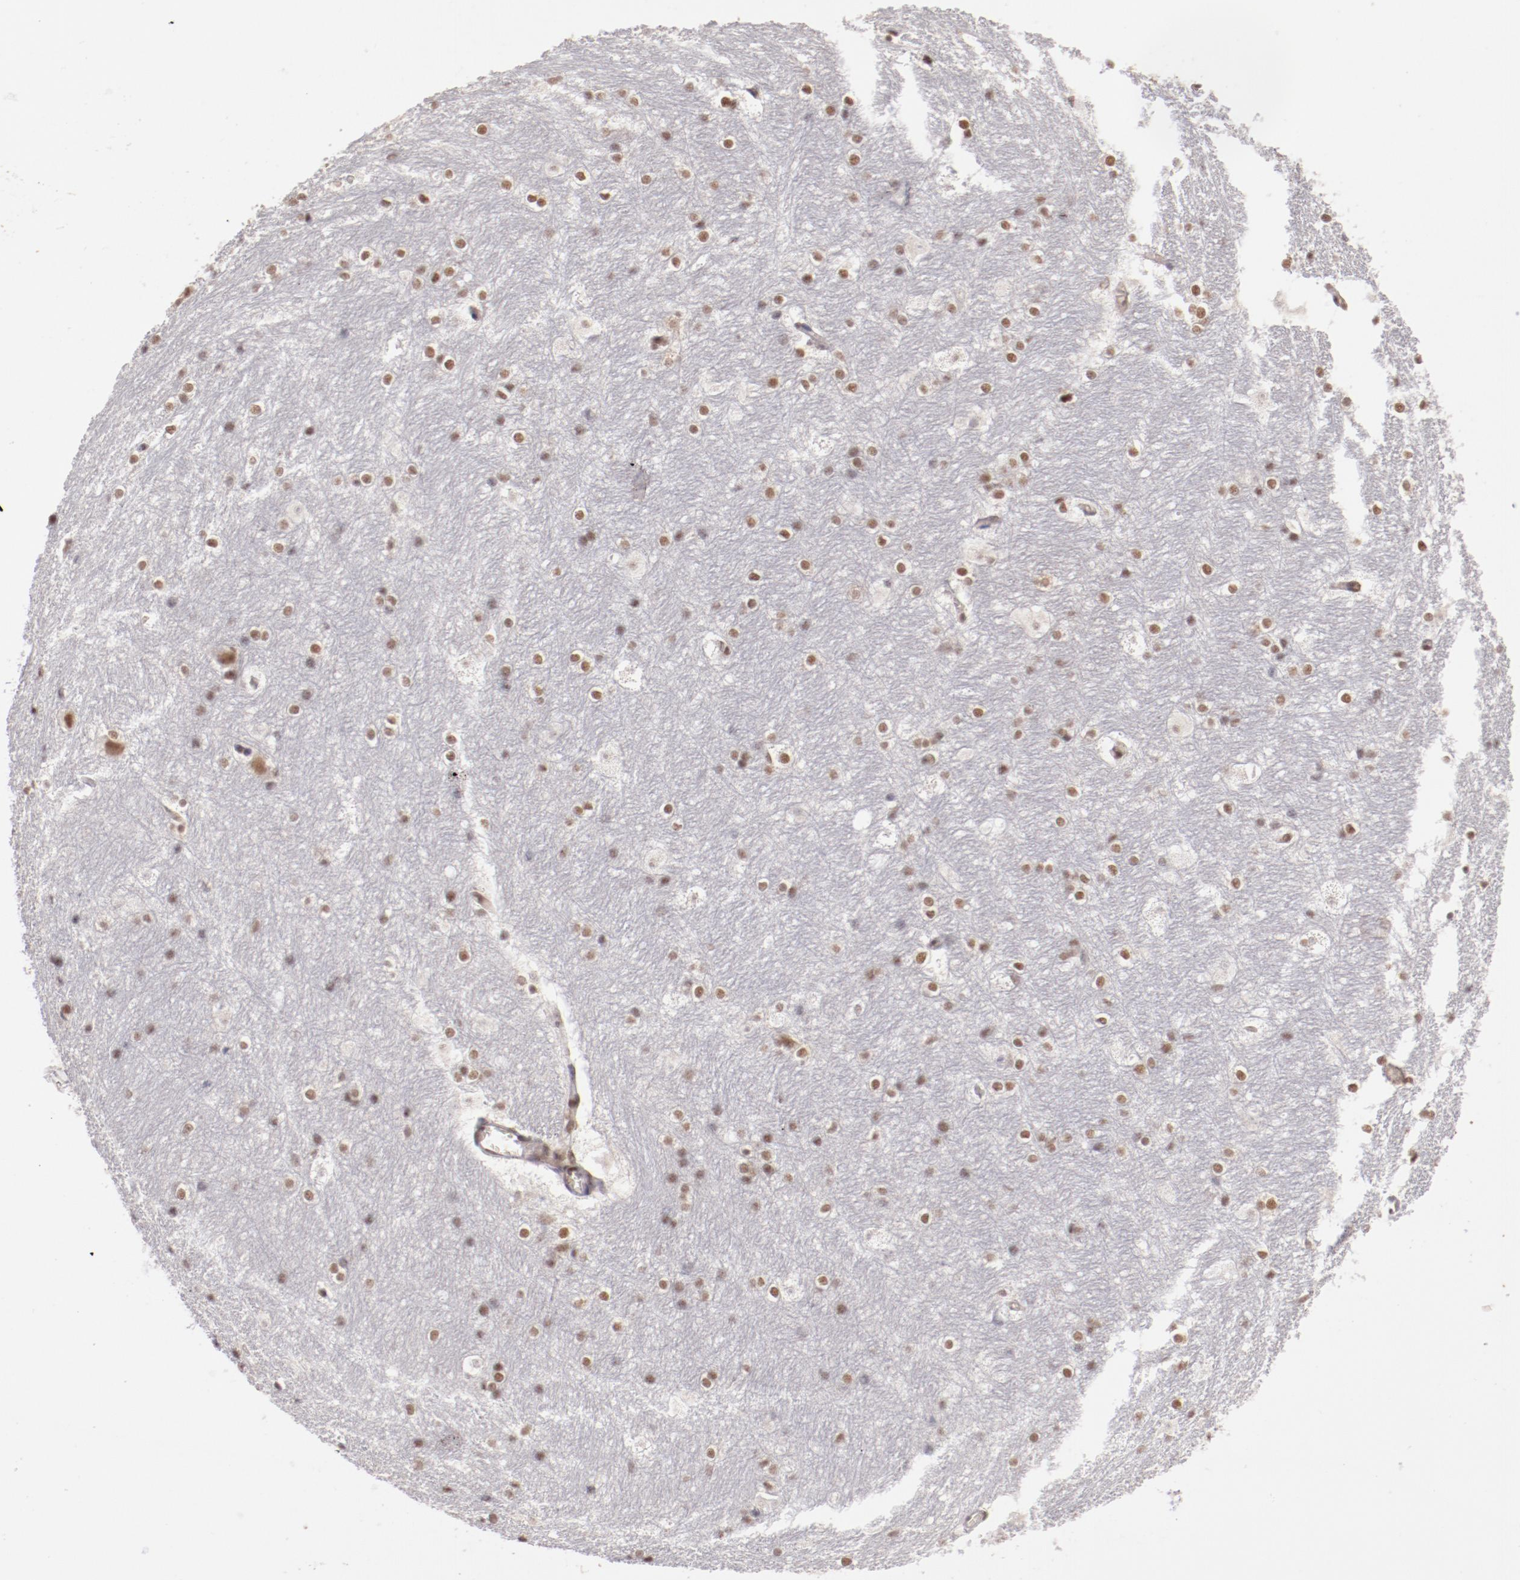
{"staining": {"intensity": "weak", "quantity": "<25%", "location": "nuclear"}, "tissue": "hippocampus", "cell_type": "Glial cells", "image_type": "normal", "snomed": [{"axis": "morphology", "description": "Normal tissue, NOS"}, {"axis": "topography", "description": "Hippocampus"}], "caption": "DAB immunohistochemical staining of unremarkable hippocampus displays no significant staining in glial cells.", "gene": "NFE2", "patient": {"sex": "female", "age": 19}}